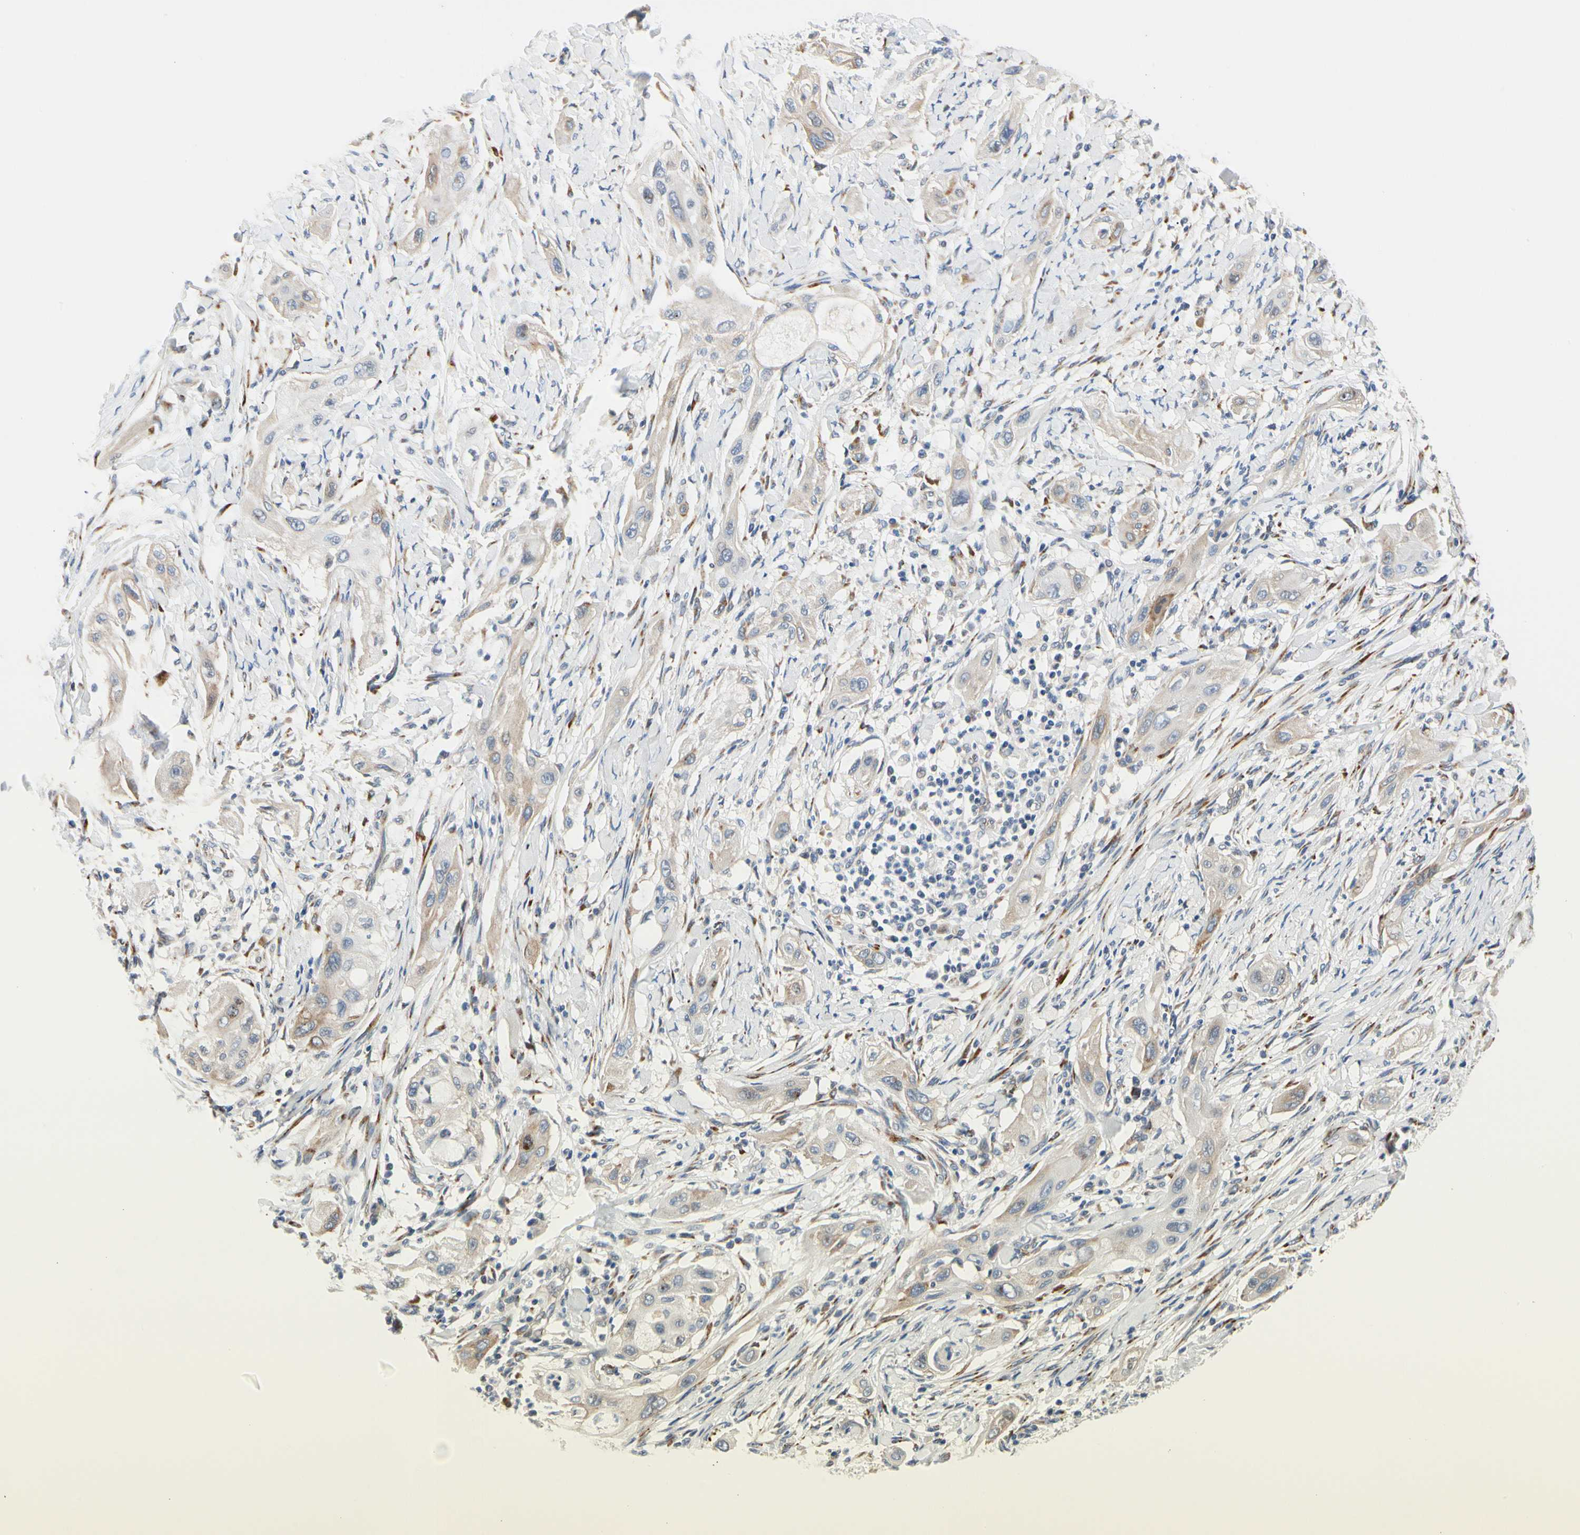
{"staining": {"intensity": "weak", "quantity": "<25%", "location": "cytoplasmic/membranous"}, "tissue": "lung cancer", "cell_type": "Tumor cells", "image_type": "cancer", "snomed": [{"axis": "morphology", "description": "Squamous cell carcinoma, NOS"}, {"axis": "topography", "description": "Lung"}], "caption": "Immunohistochemical staining of human squamous cell carcinoma (lung) displays no significant expression in tumor cells. (Brightfield microscopy of DAB immunohistochemistry (IHC) at high magnification).", "gene": "ZNF236", "patient": {"sex": "female", "age": 47}}